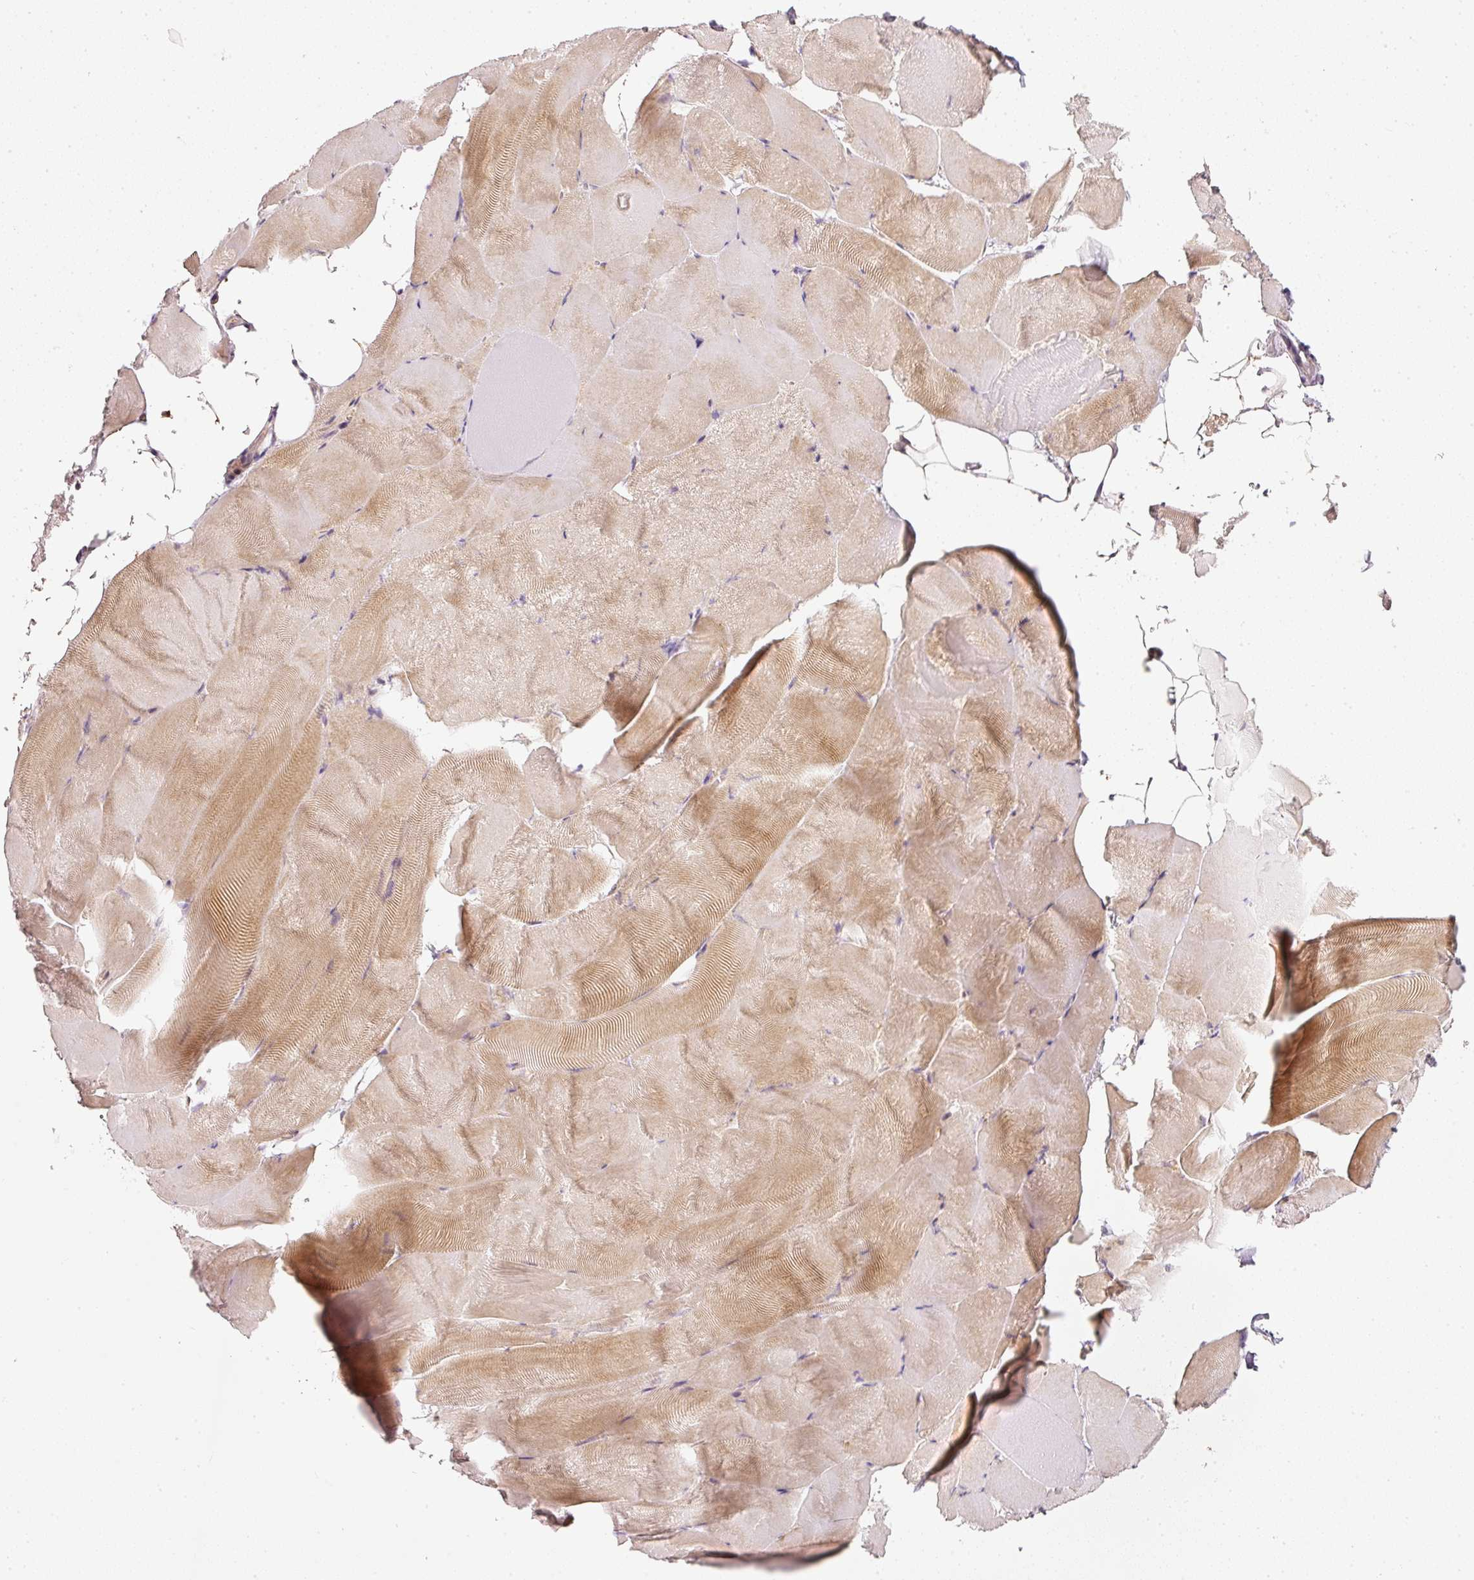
{"staining": {"intensity": "moderate", "quantity": "25%-75%", "location": "cytoplasmic/membranous,nuclear"}, "tissue": "skeletal muscle", "cell_type": "Myocytes", "image_type": "normal", "snomed": [{"axis": "morphology", "description": "Normal tissue, NOS"}, {"axis": "topography", "description": "Skeletal muscle"}], "caption": "Approximately 25%-75% of myocytes in unremarkable human skeletal muscle exhibit moderate cytoplasmic/membranous,nuclear protein expression as visualized by brown immunohistochemical staining.", "gene": "TOGARAM1", "patient": {"sex": "female", "age": 64}}